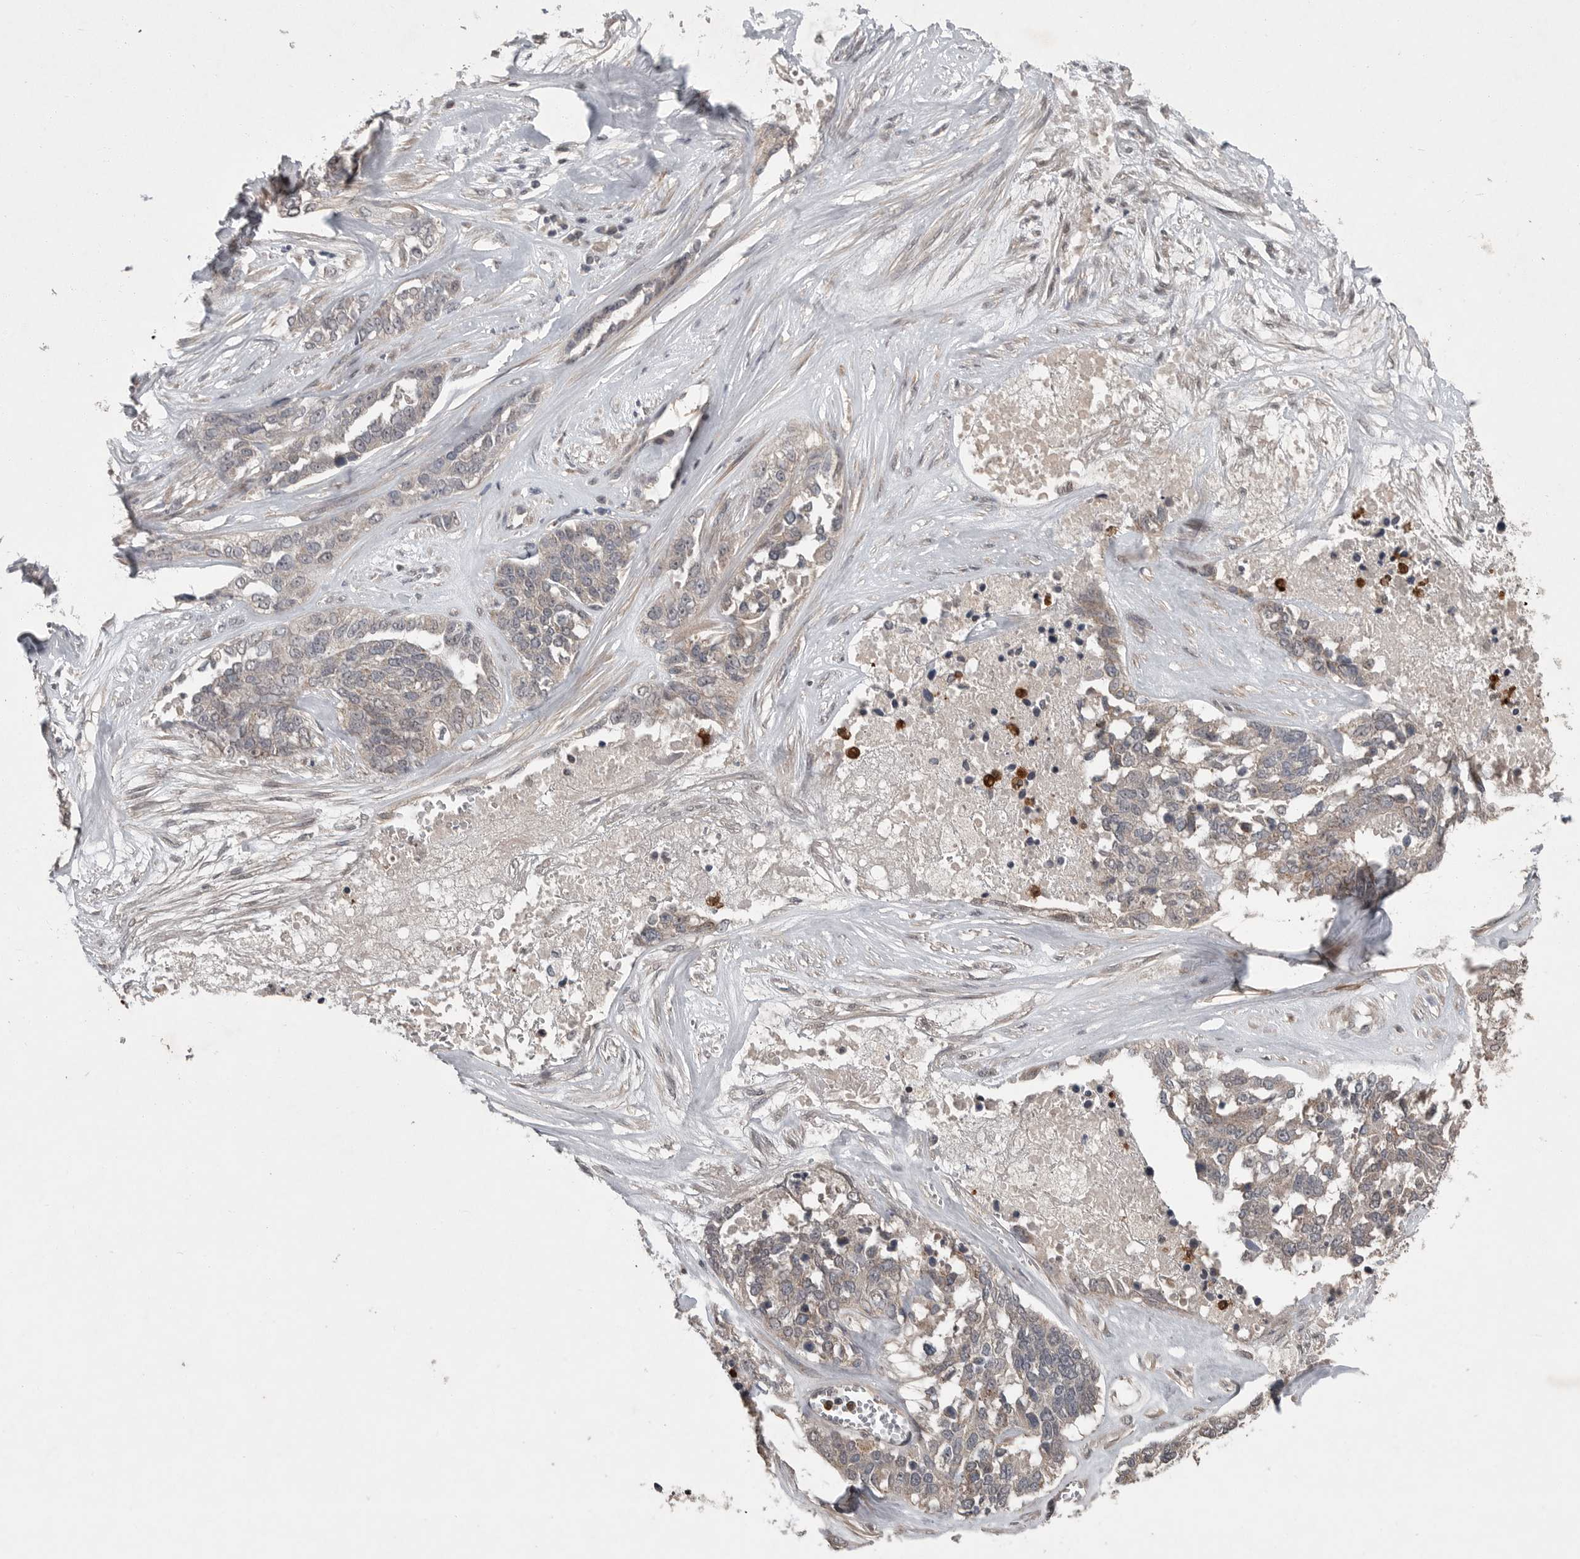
{"staining": {"intensity": "weak", "quantity": "25%-75%", "location": "cytoplasmic/membranous"}, "tissue": "ovarian cancer", "cell_type": "Tumor cells", "image_type": "cancer", "snomed": [{"axis": "morphology", "description": "Cystadenocarcinoma, serous, NOS"}, {"axis": "topography", "description": "Ovary"}], "caption": "Protein staining demonstrates weak cytoplasmic/membranous staining in approximately 25%-75% of tumor cells in ovarian serous cystadenocarcinoma. The protein is shown in brown color, while the nuclei are stained blue.", "gene": "SCP2", "patient": {"sex": "female", "age": 44}}